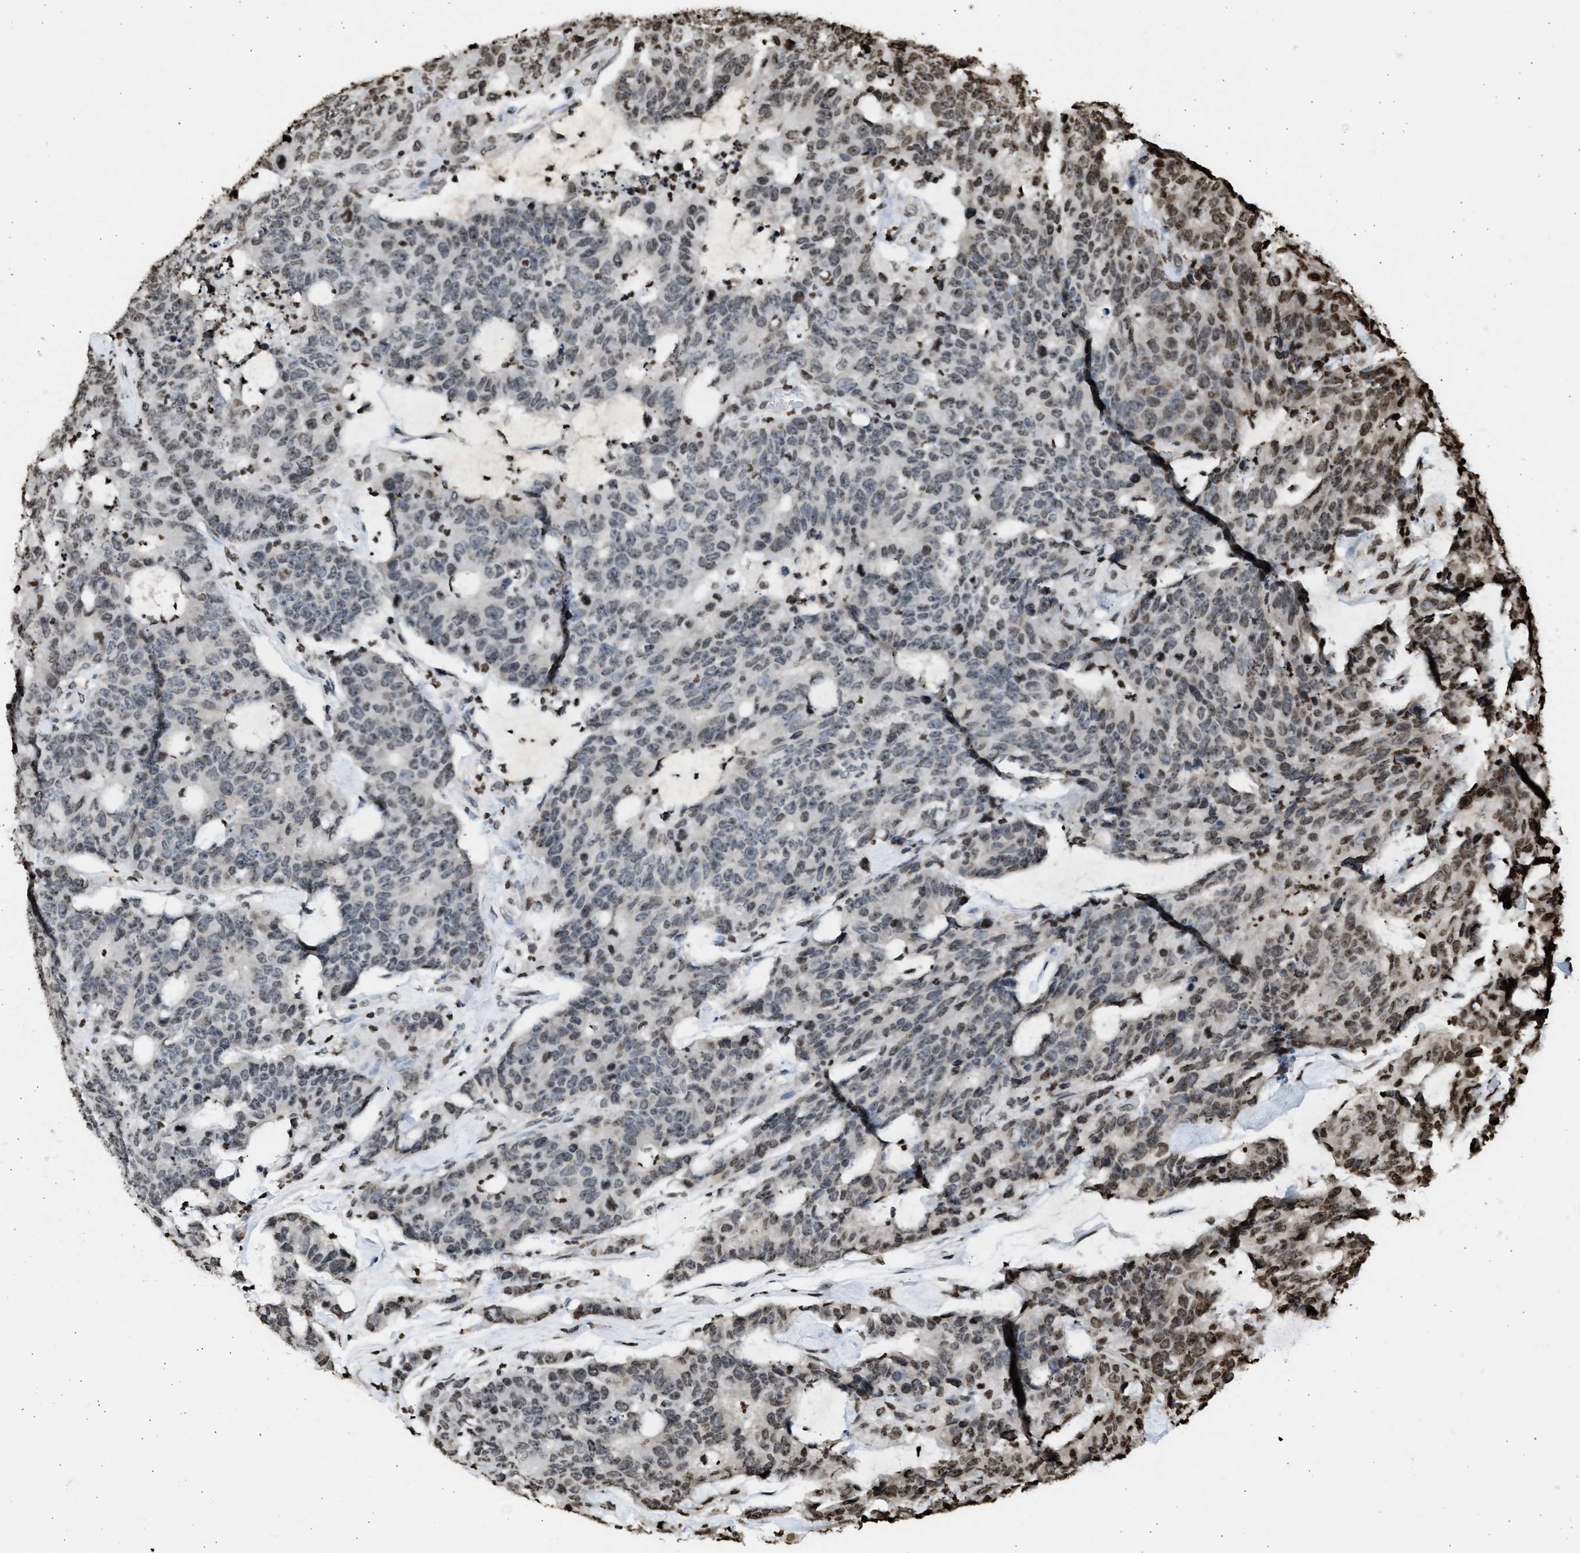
{"staining": {"intensity": "weak", "quantity": "25%-75%", "location": "nuclear"}, "tissue": "colorectal cancer", "cell_type": "Tumor cells", "image_type": "cancer", "snomed": [{"axis": "morphology", "description": "Adenocarcinoma, NOS"}, {"axis": "topography", "description": "Colon"}], "caption": "Adenocarcinoma (colorectal) was stained to show a protein in brown. There is low levels of weak nuclear expression in about 25%-75% of tumor cells.", "gene": "RRAGC", "patient": {"sex": "female", "age": 86}}